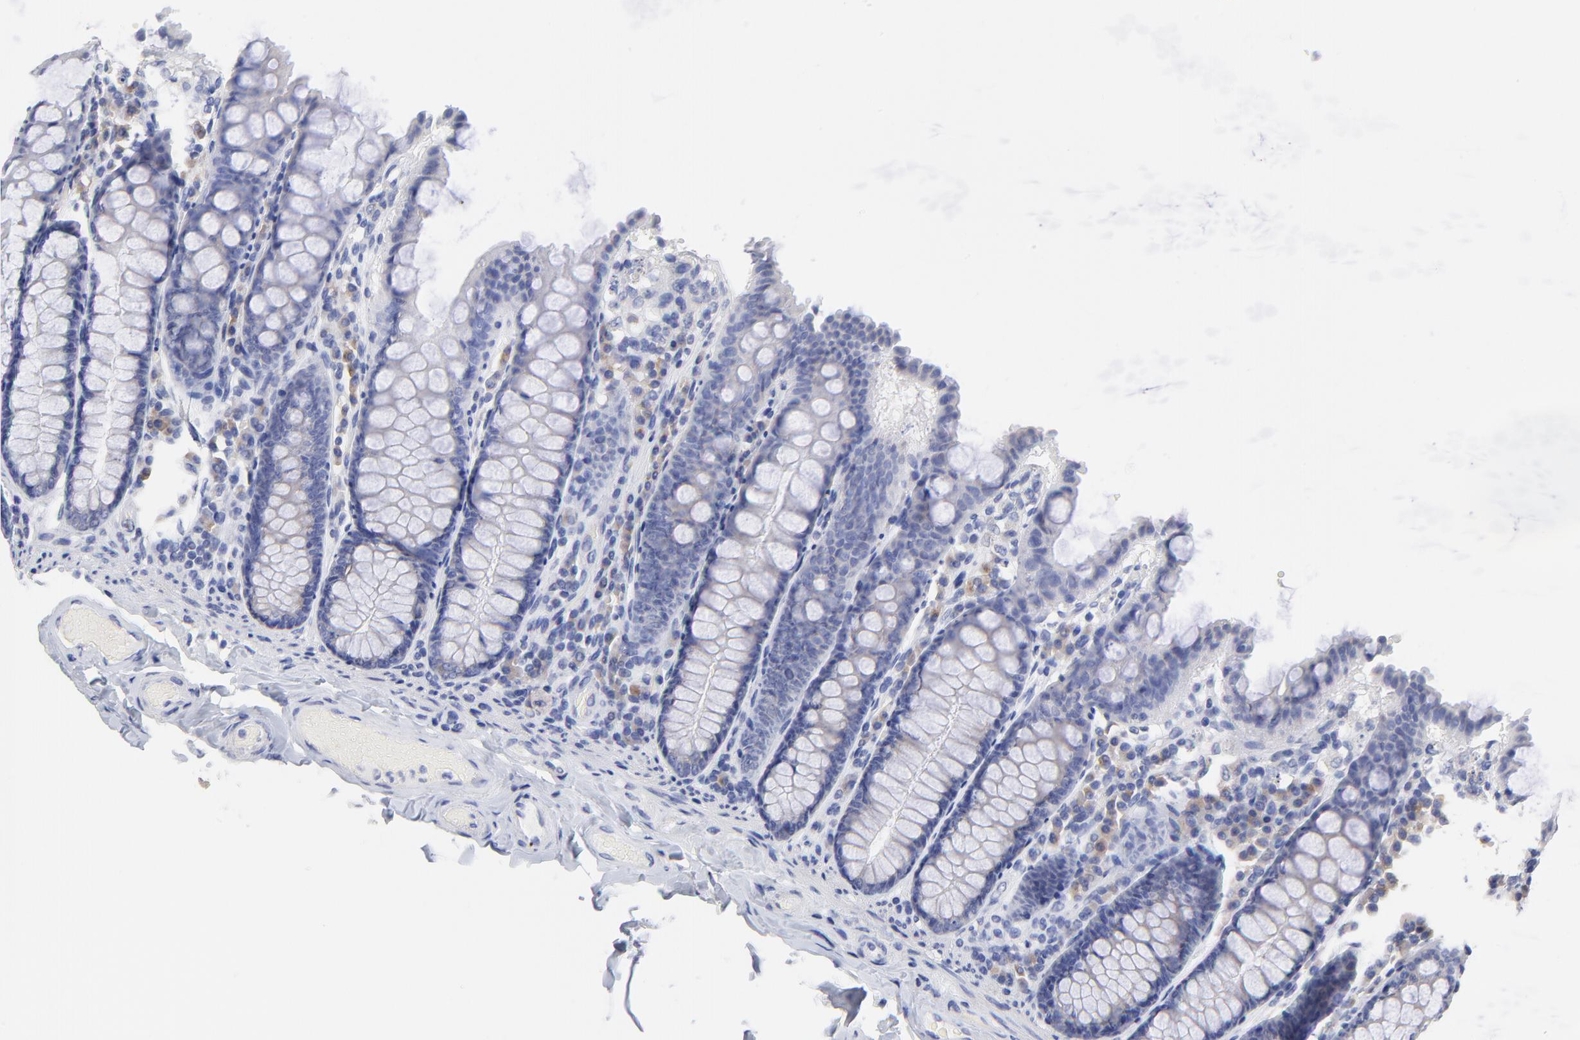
{"staining": {"intensity": "negative", "quantity": "none", "location": "none"}, "tissue": "colon", "cell_type": "Endothelial cells", "image_type": "normal", "snomed": [{"axis": "morphology", "description": "Normal tissue, NOS"}, {"axis": "topography", "description": "Colon"}], "caption": "Image shows no significant protein expression in endothelial cells of unremarkable colon. (DAB (3,3'-diaminobenzidine) immunohistochemistry (IHC), high magnification).", "gene": "LAX1", "patient": {"sex": "female", "age": 61}}